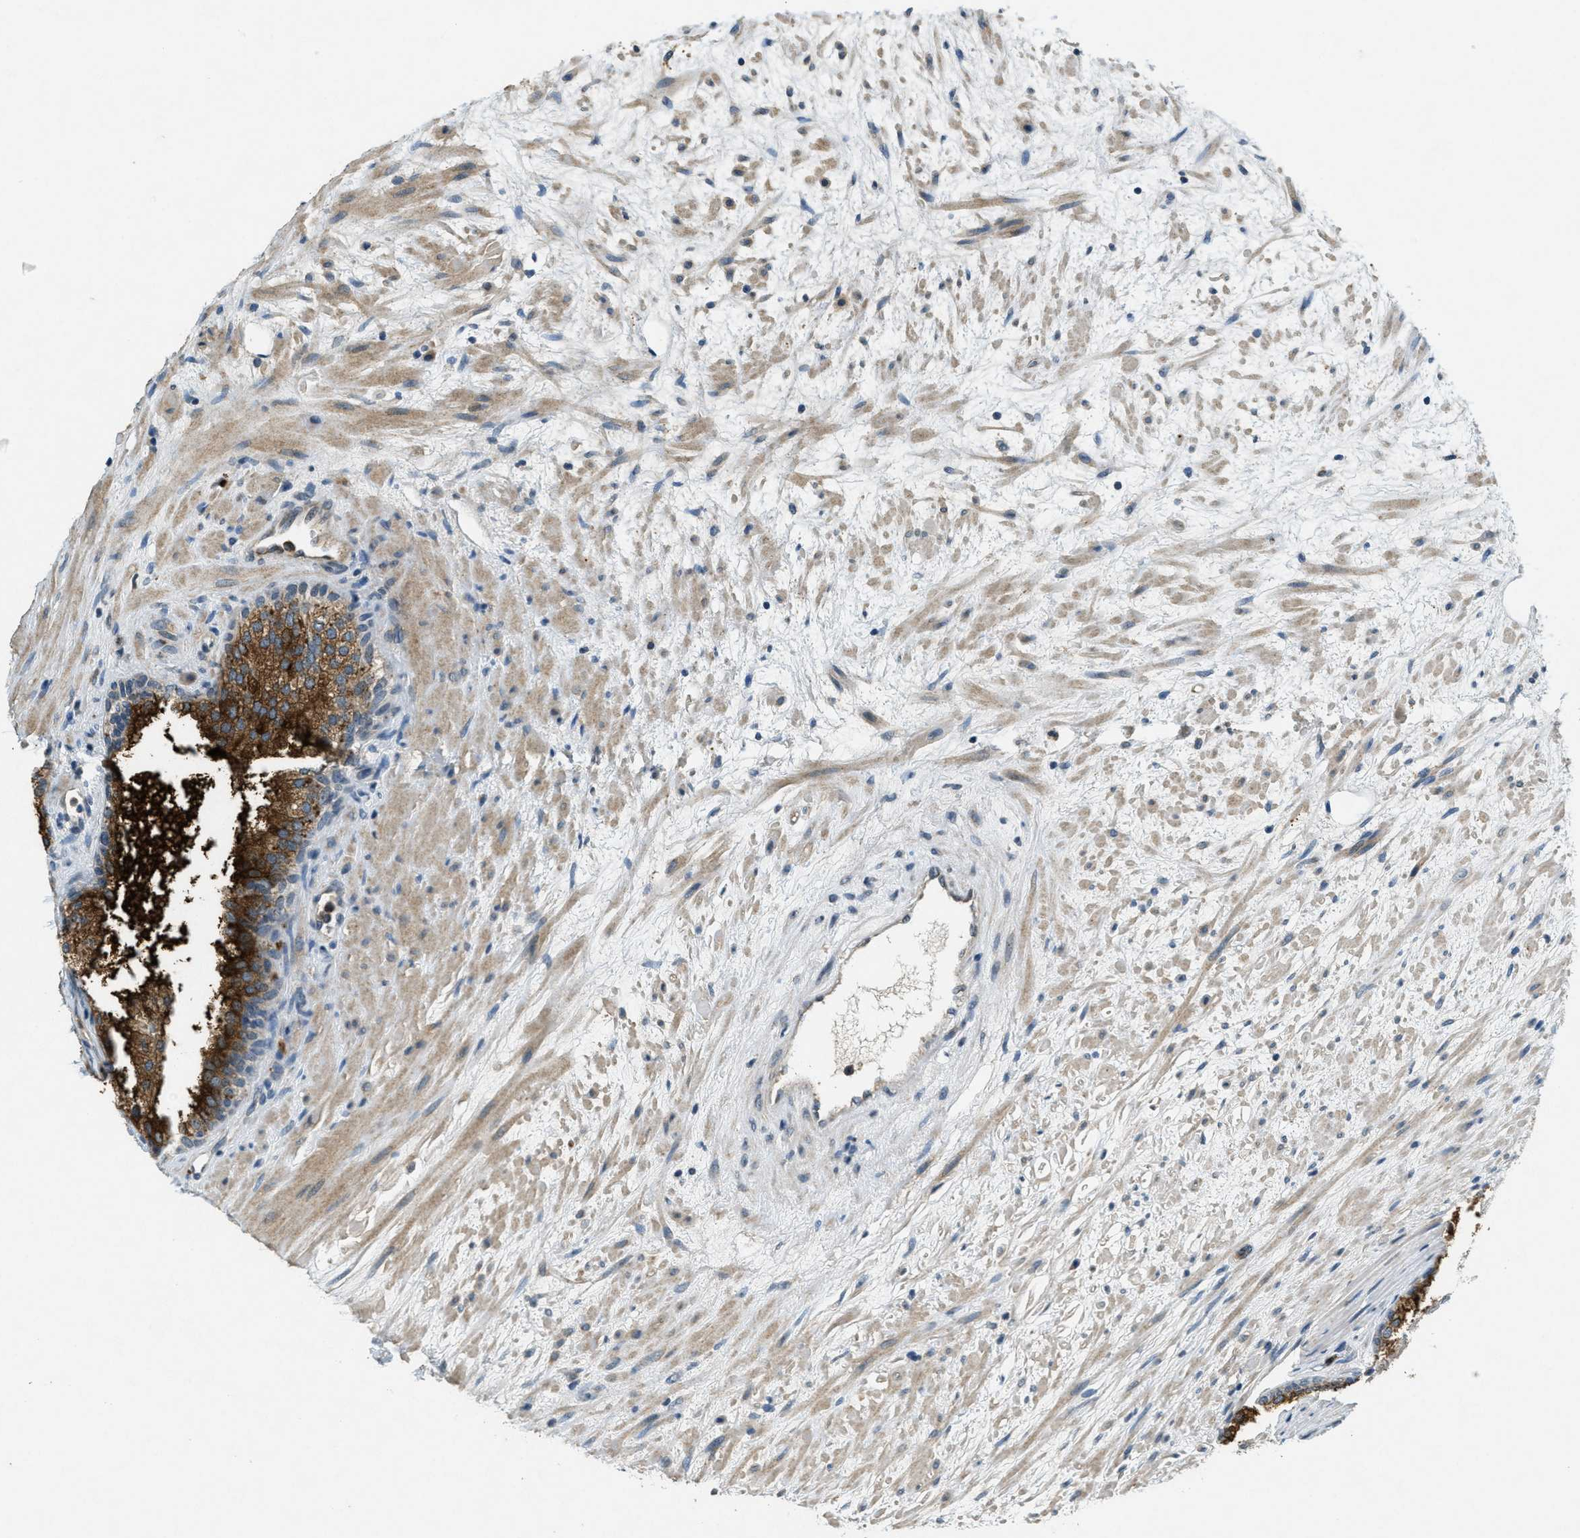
{"staining": {"intensity": "strong", "quantity": ">75%", "location": "cytoplasmic/membranous"}, "tissue": "prostate", "cell_type": "Glandular cells", "image_type": "normal", "snomed": [{"axis": "morphology", "description": "Normal tissue, NOS"}, {"axis": "topography", "description": "Prostate"}], "caption": "Human prostate stained for a protein (brown) displays strong cytoplasmic/membranous positive expression in about >75% of glandular cells.", "gene": "RAB3D", "patient": {"sex": "male", "age": 76}}